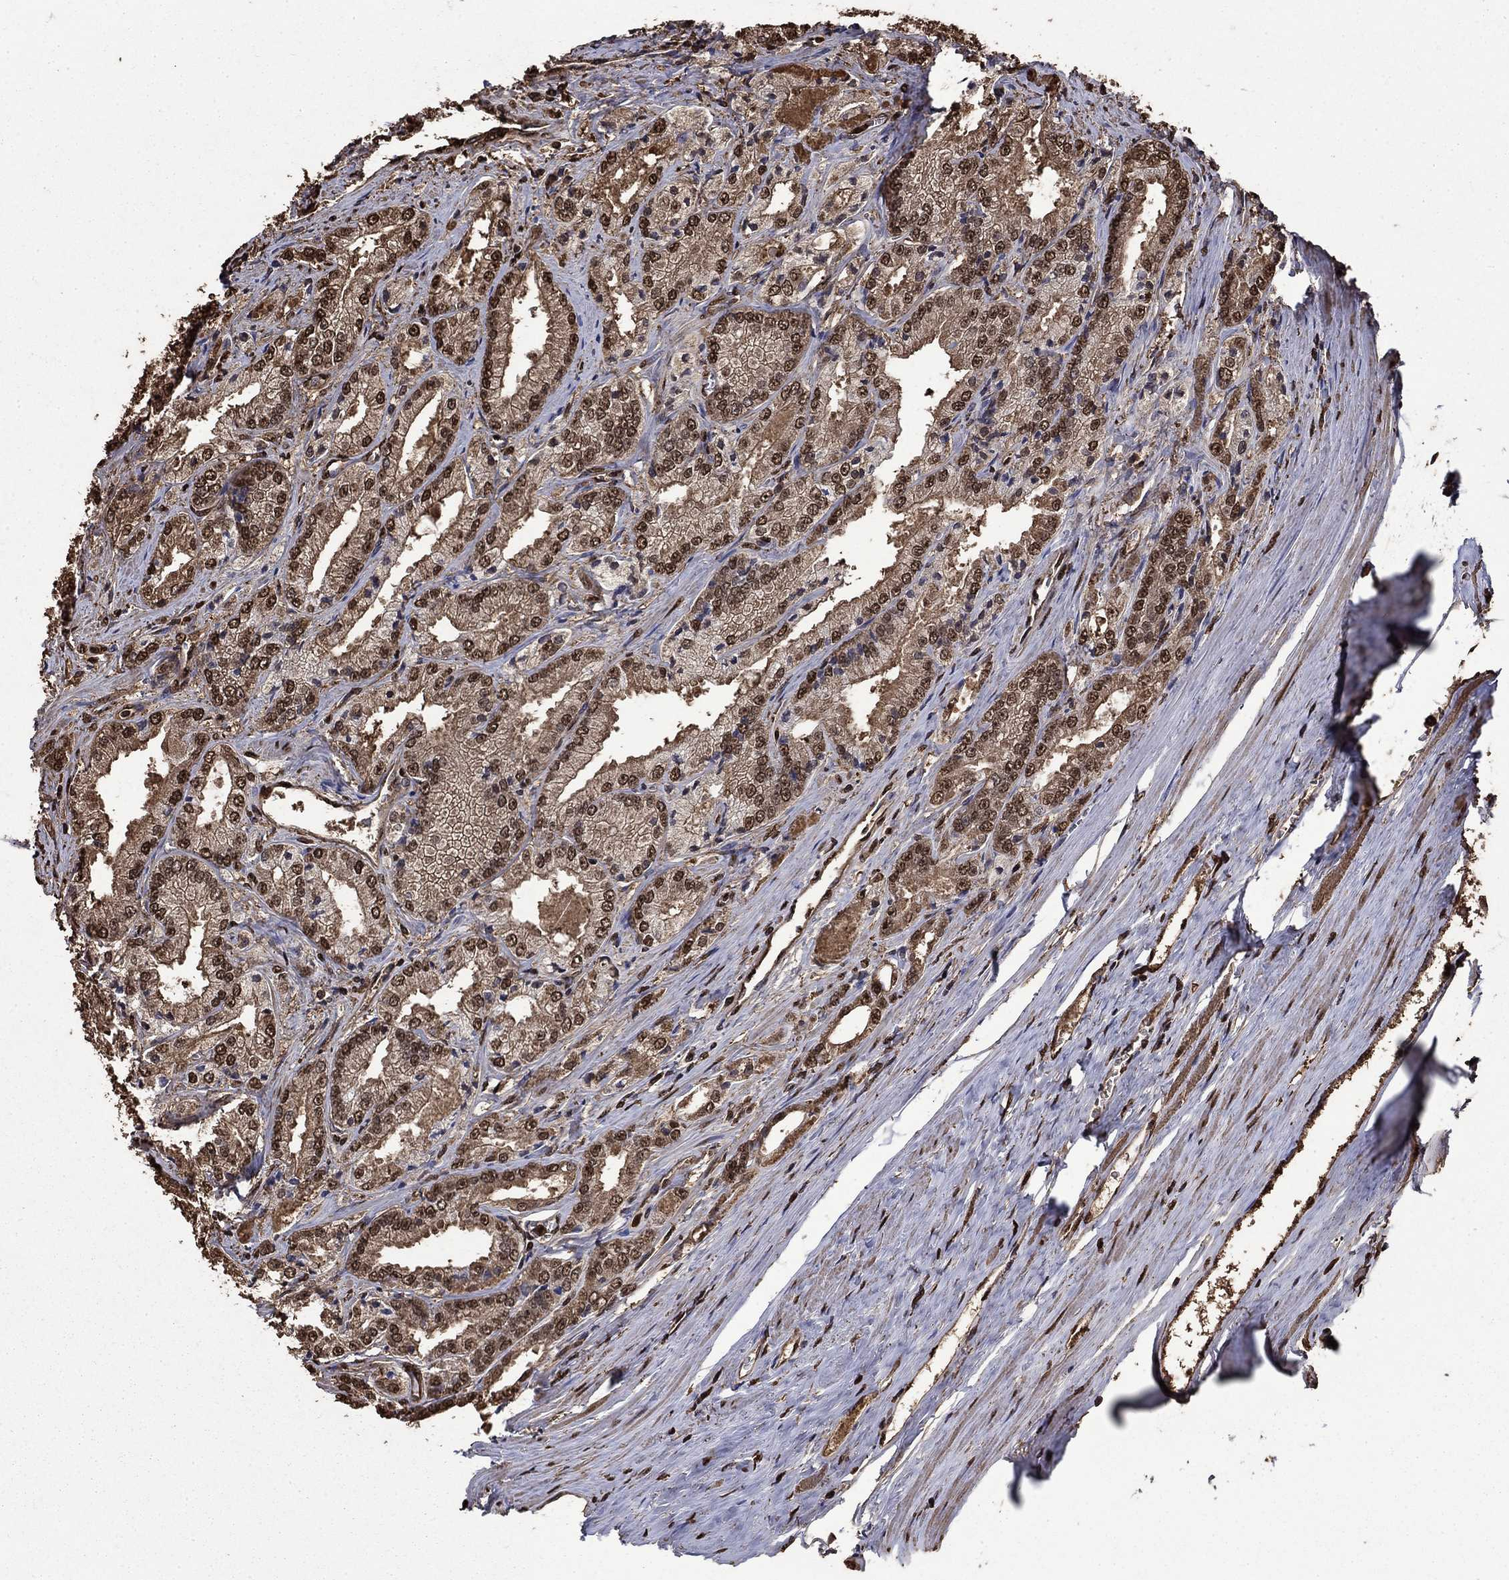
{"staining": {"intensity": "moderate", "quantity": "<25%", "location": "nuclear"}, "tissue": "prostate cancer", "cell_type": "Tumor cells", "image_type": "cancer", "snomed": [{"axis": "morphology", "description": "Adenocarcinoma, NOS"}, {"axis": "morphology", "description": "Adenocarcinoma, High grade"}, {"axis": "topography", "description": "Prostate"}], "caption": "Immunohistochemistry (IHC) (DAB) staining of adenocarcinoma (prostate) demonstrates moderate nuclear protein expression in about <25% of tumor cells.", "gene": "GAPDH", "patient": {"sex": "male", "age": 70}}